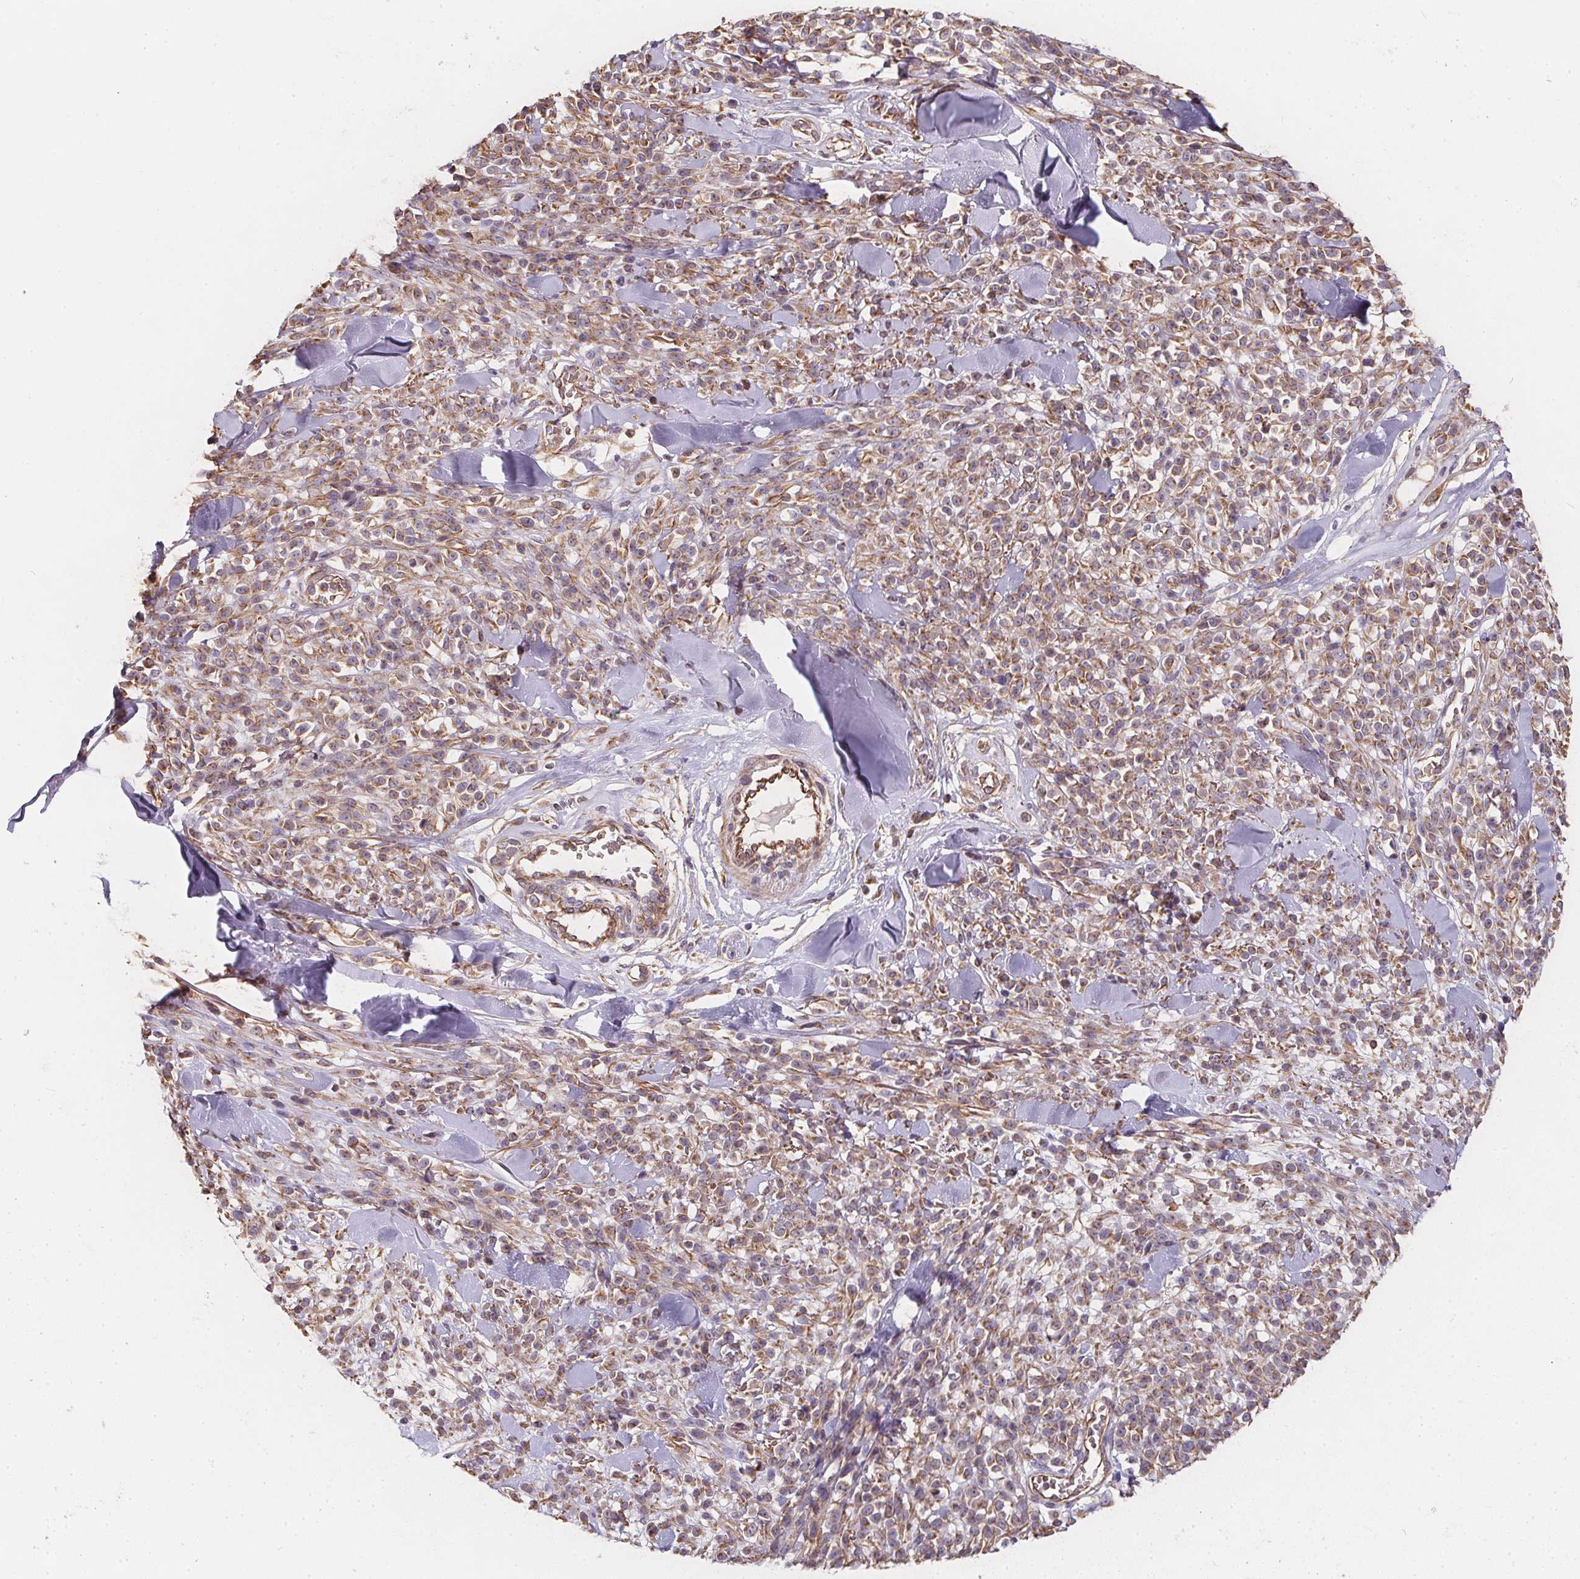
{"staining": {"intensity": "moderate", "quantity": "25%-75%", "location": "cytoplasmic/membranous"}, "tissue": "melanoma", "cell_type": "Tumor cells", "image_type": "cancer", "snomed": [{"axis": "morphology", "description": "Malignant melanoma, NOS"}, {"axis": "topography", "description": "Skin"}, {"axis": "topography", "description": "Skin of trunk"}], "caption": "Malignant melanoma stained with immunohistochemistry reveals moderate cytoplasmic/membranous staining in approximately 25%-75% of tumor cells.", "gene": "TBKBP1", "patient": {"sex": "male", "age": 74}}